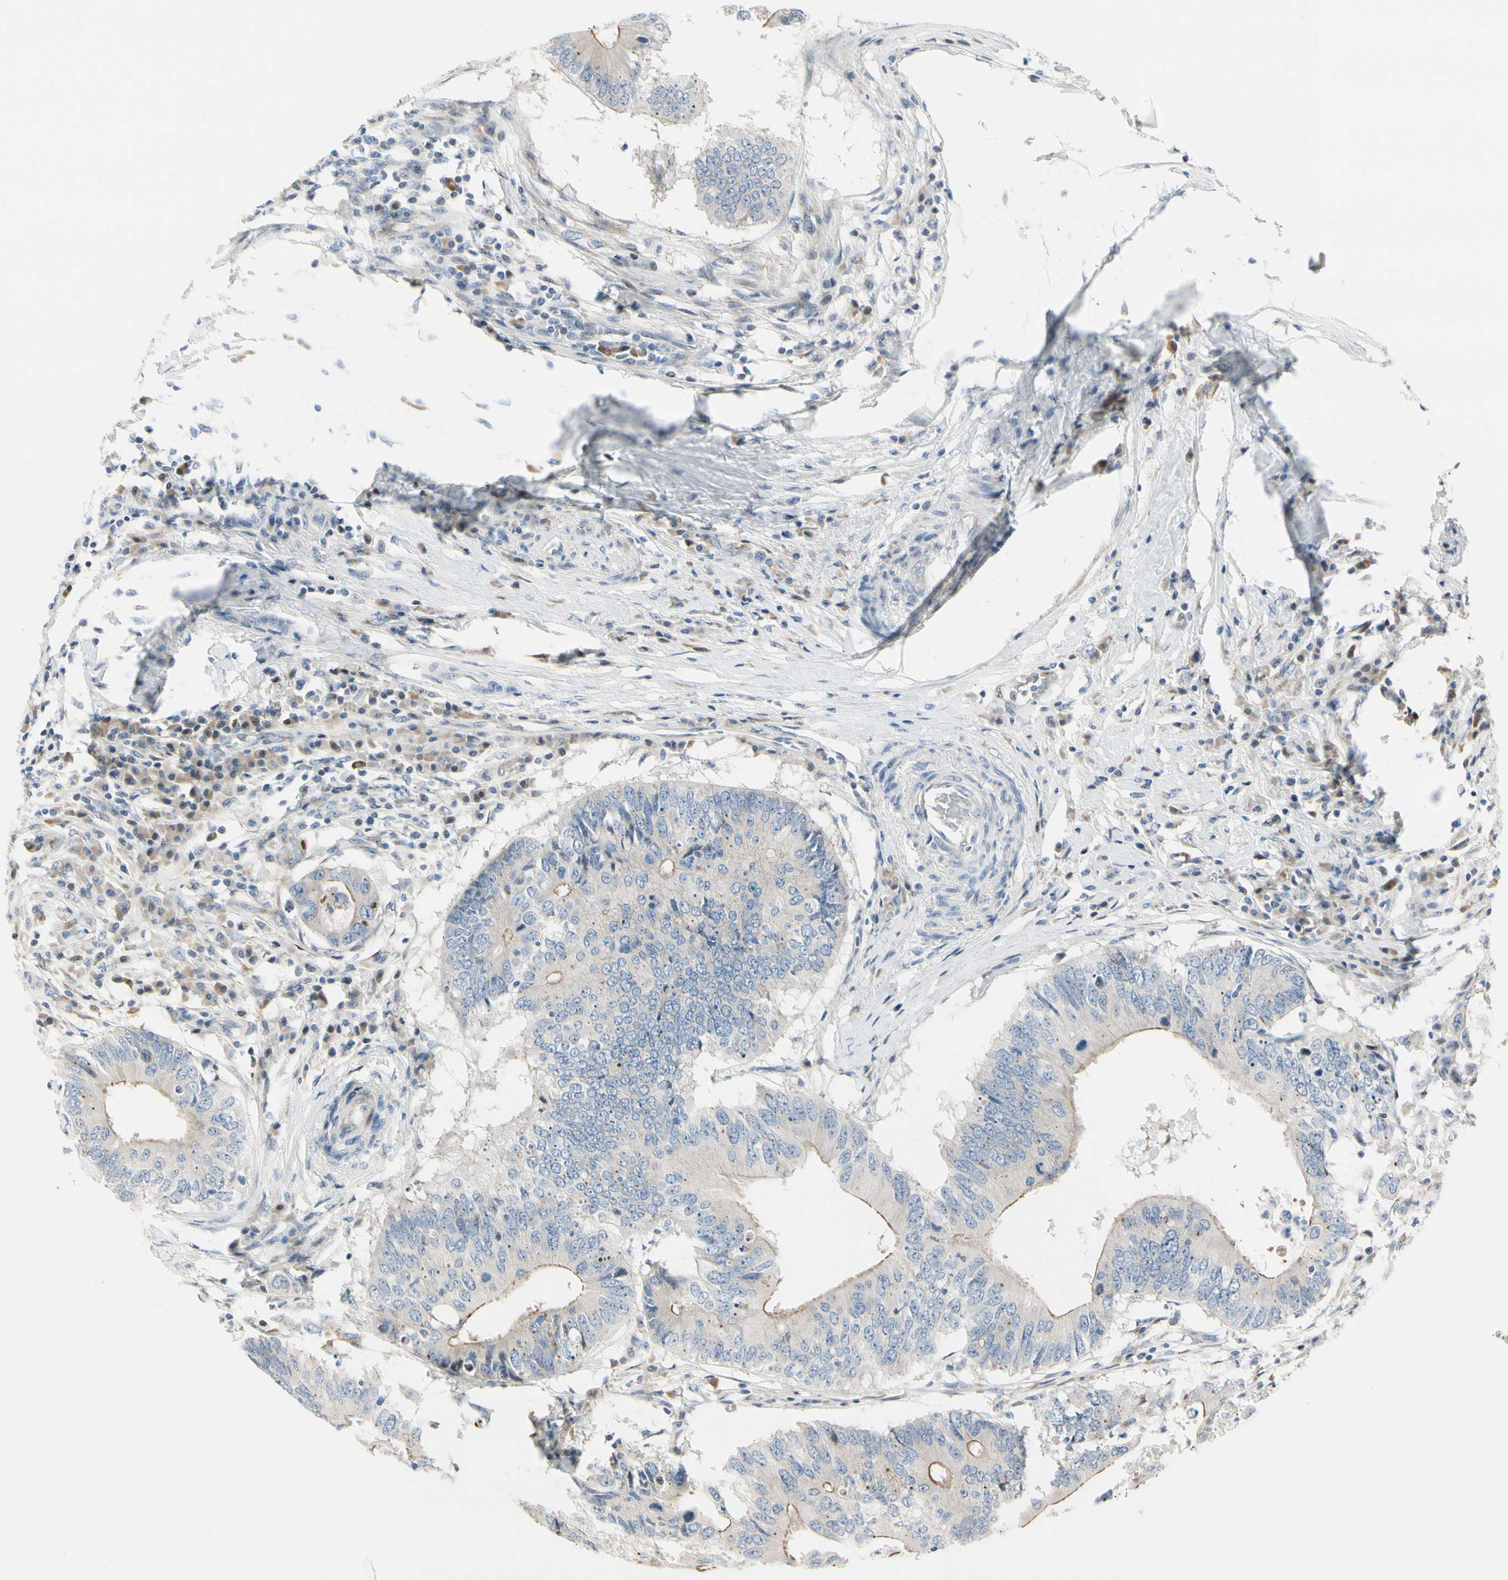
{"staining": {"intensity": "weak", "quantity": "25%-75%", "location": "cytoplasmic/membranous"}, "tissue": "colorectal cancer", "cell_type": "Tumor cells", "image_type": "cancer", "snomed": [{"axis": "morphology", "description": "Adenocarcinoma, NOS"}, {"axis": "topography", "description": "Colon"}], "caption": "Immunohistochemical staining of colorectal cancer (adenocarcinoma) demonstrates low levels of weak cytoplasmic/membranous positivity in approximately 25%-75% of tumor cells.", "gene": "NPDC1", "patient": {"sex": "male", "age": 71}}